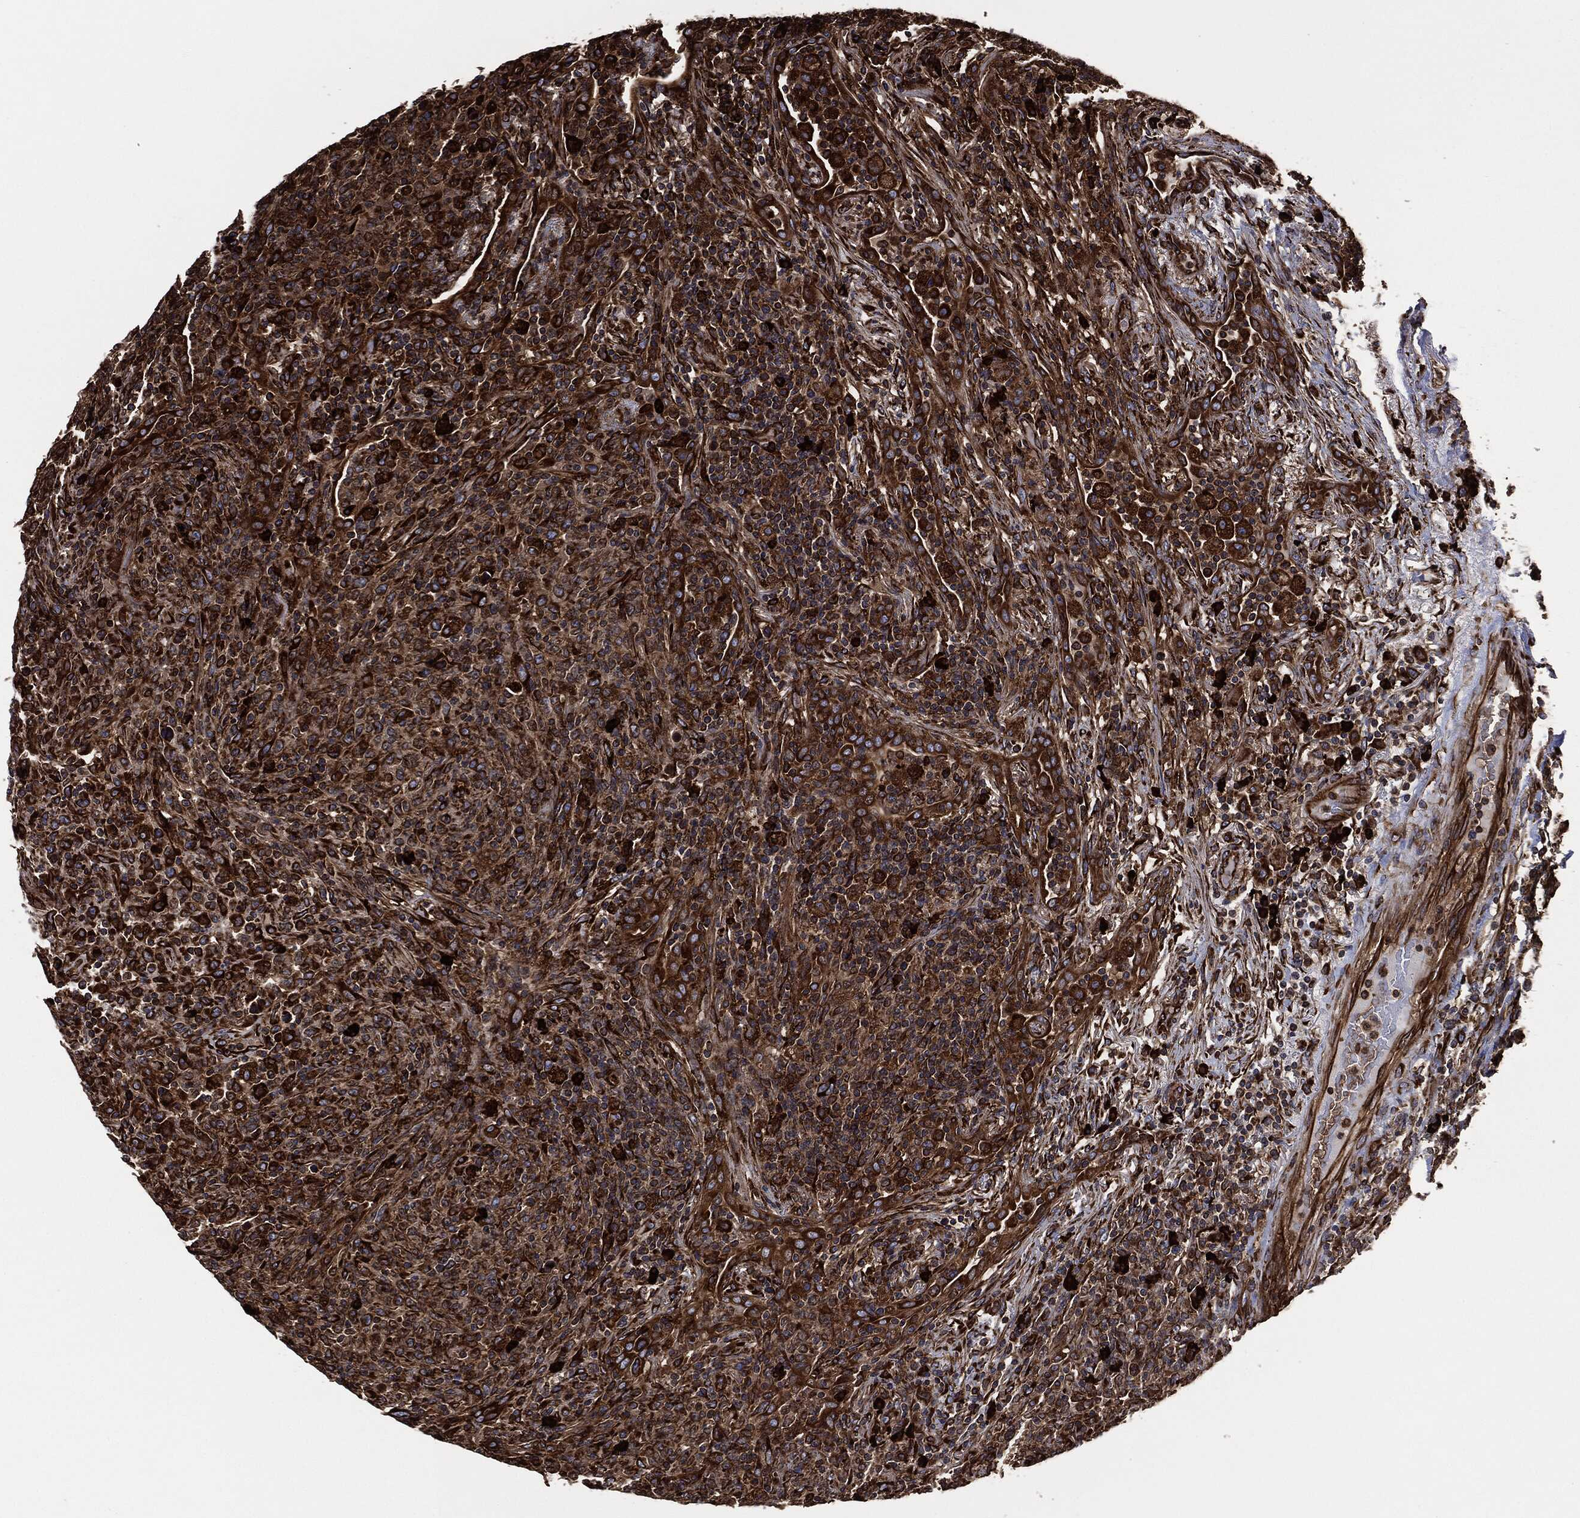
{"staining": {"intensity": "strong", "quantity": ">75%", "location": "cytoplasmic/membranous"}, "tissue": "lymphoma", "cell_type": "Tumor cells", "image_type": "cancer", "snomed": [{"axis": "morphology", "description": "Malignant lymphoma, non-Hodgkin's type, High grade"}, {"axis": "topography", "description": "Lung"}], "caption": "Human high-grade malignant lymphoma, non-Hodgkin's type stained for a protein (brown) displays strong cytoplasmic/membranous positive positivity in about >75% of tumor cells.", "gene": "AMFR", "patient": {"sex": "male", "age": 79}}